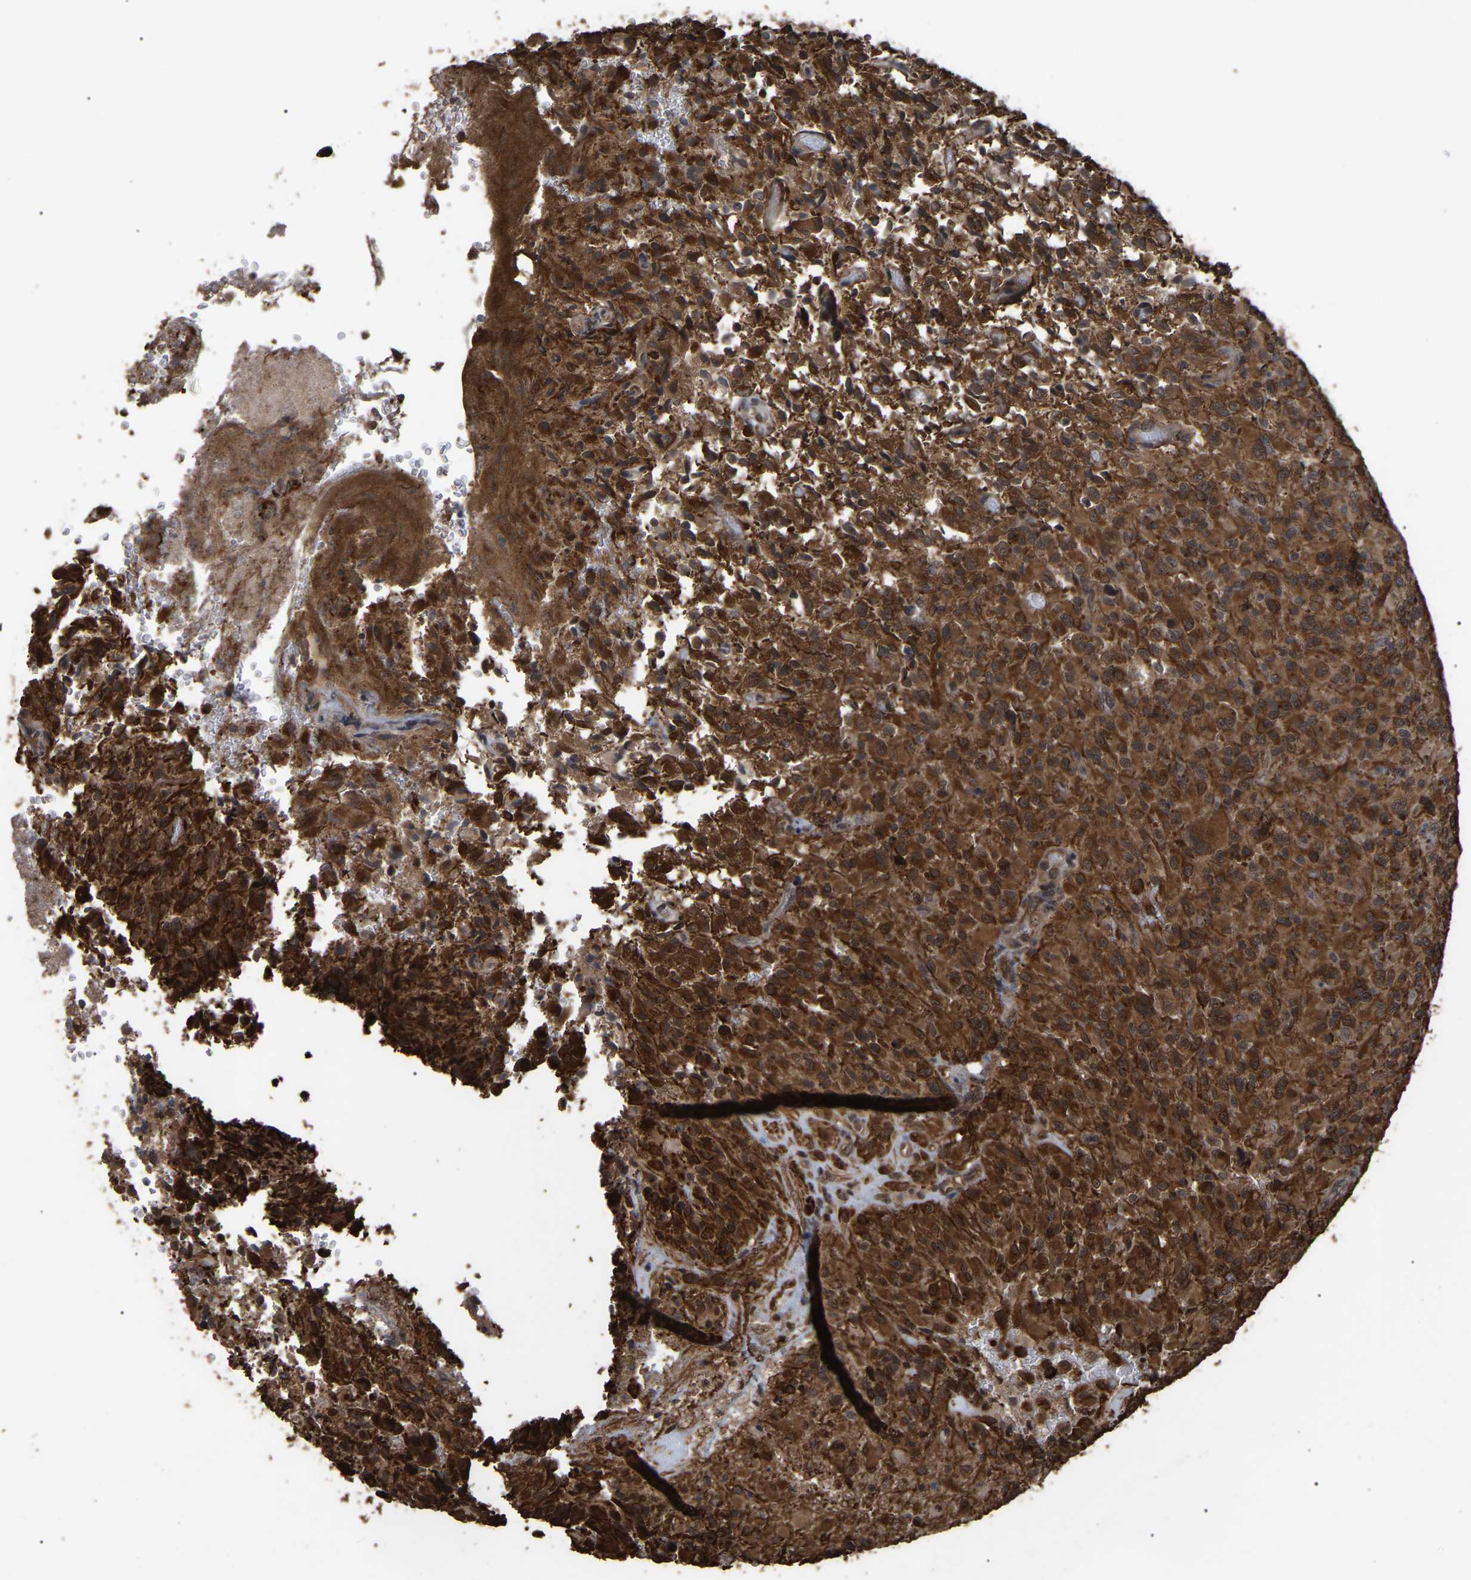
{"staining": {"intensity": "strong", "quantity": ">75%", "location": "cytoplasmic/membranous"}, "tissue": "glioma", "cell_type": "Tumor cells", "image_type": "cancer", "snomed": [{"axis": "morphology", "description": "Glioma, malignant, High grade"}, {"axis": "topography", "description": "Brain"}], "caption": "IHC (DAB (3,3'-diaminobenzidine)) staining of human malignant high-grade glioma displays strong cytoplasmic/membranous protein expression in about >75% of tumor cells.", "gene": "FAM161B", "patient": {"sex": "male", "age": 71}}